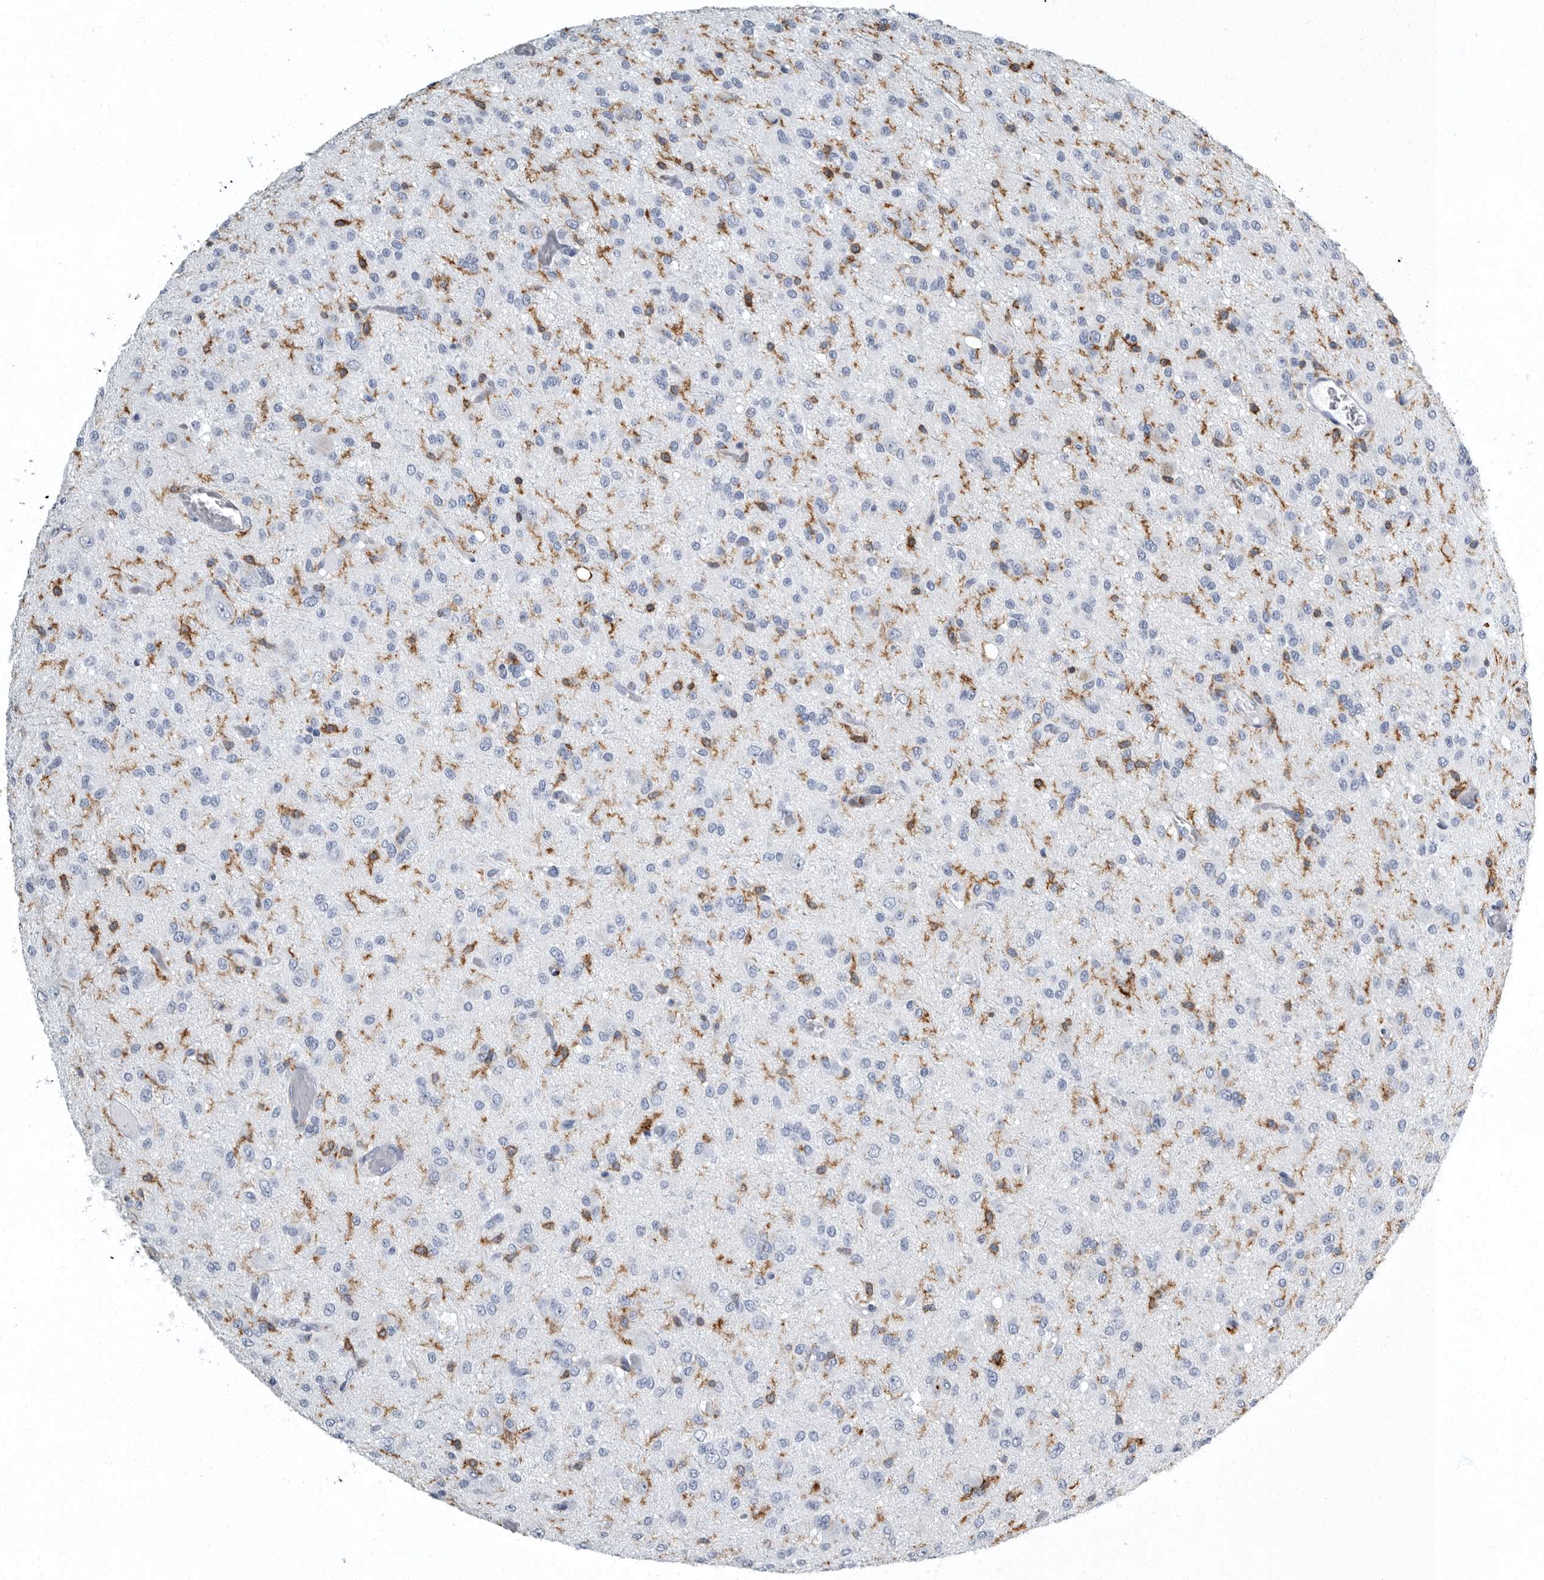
{"staining": {"intensity": "negative", "quantity": "none", "location": "none"}, "tissue": "glioma", "cell_type": "Tumor cells", "image_type": "cancer", "snomed": [{"axis": "morphology", "description": "Glioma, malignant, High grade"}, {"axis": "topography", "description": "Brain"}], "caption": "Protein analysis of malignant glioma (high-grade) shows no significant expression in tumor cells.", "gene": "FCER1G", "patient": {"sex": "female", "age": 59}}